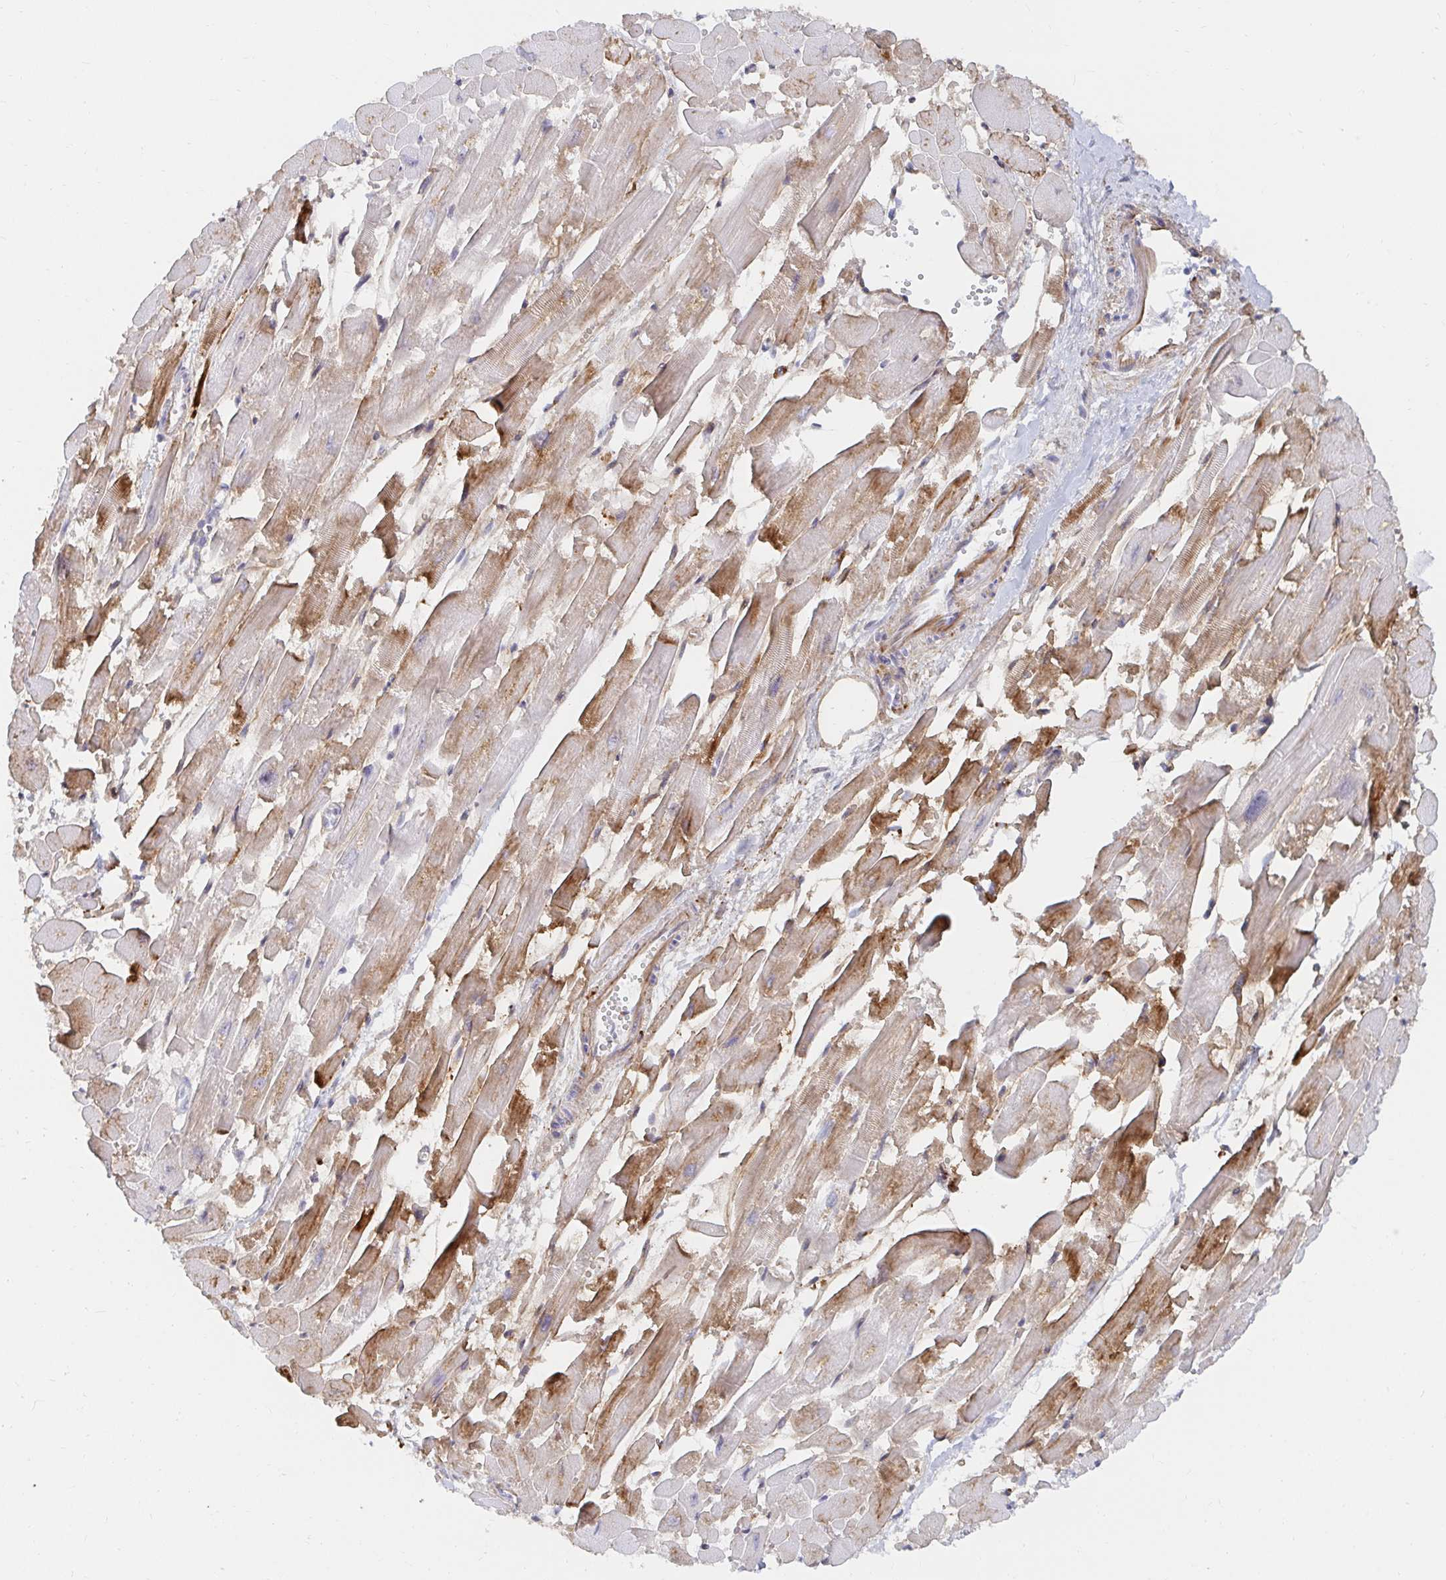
{"staining": {"intensity": "moderate", "quantity": "25%-75%", "location": "cytoplasmic/membranous"}, "tissue": "heart muscle", "cell_type": "Cardiomyocytes", "image_type": "normal", "snomed": [{"axis": "morphology", "description": "Normal tissue, NOS"}, {"axis": "topography", "description": "Heart"}], "caption": "A medium amount of moderate cytoplasmic/membranous positivity is present in approximately 25%-75% of cardiomyocytes in benign heart muscle.", "gene": "COL28A1", "patient": {"sex": "female", "age": 52}}